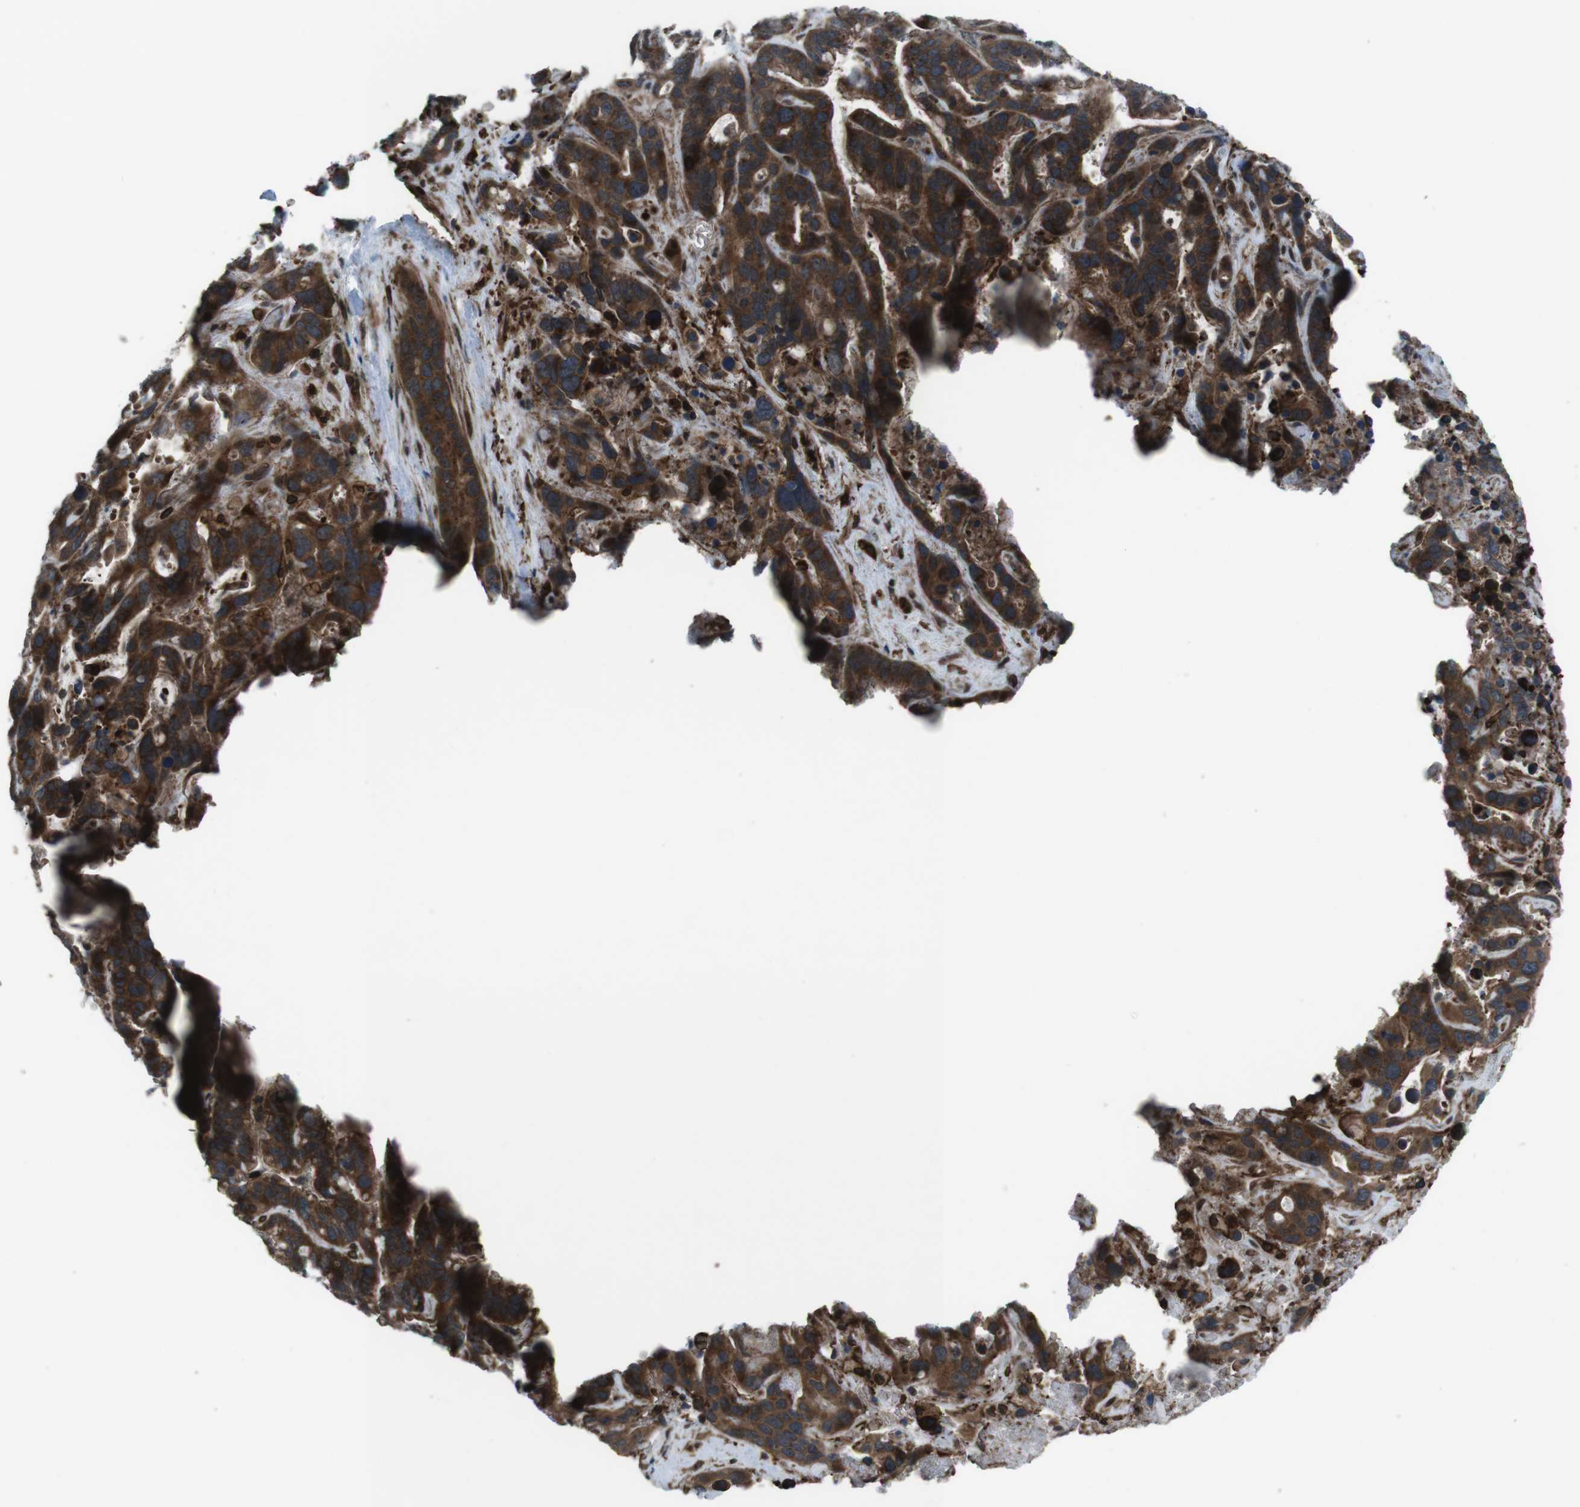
{"staining": {"intensity": "strong", "quantity": ">75%", "location": "cytoplasmic/membranous"}, "tissue": "liver cancer", "cell_type": "Tumor cells", "image_type": "cancer", "snomed": [{"axis": "morphology", "description": "Cholangiocarcinoma"}, {"axis": "topography", "description": "Liver"}], "caption": "Tumor cells show strong cytoplasmic/membranous staining in approximately >75% of cells in liver cancer.", "gene": "GDF10", "patient": {"sex": "female", "age": 65}}